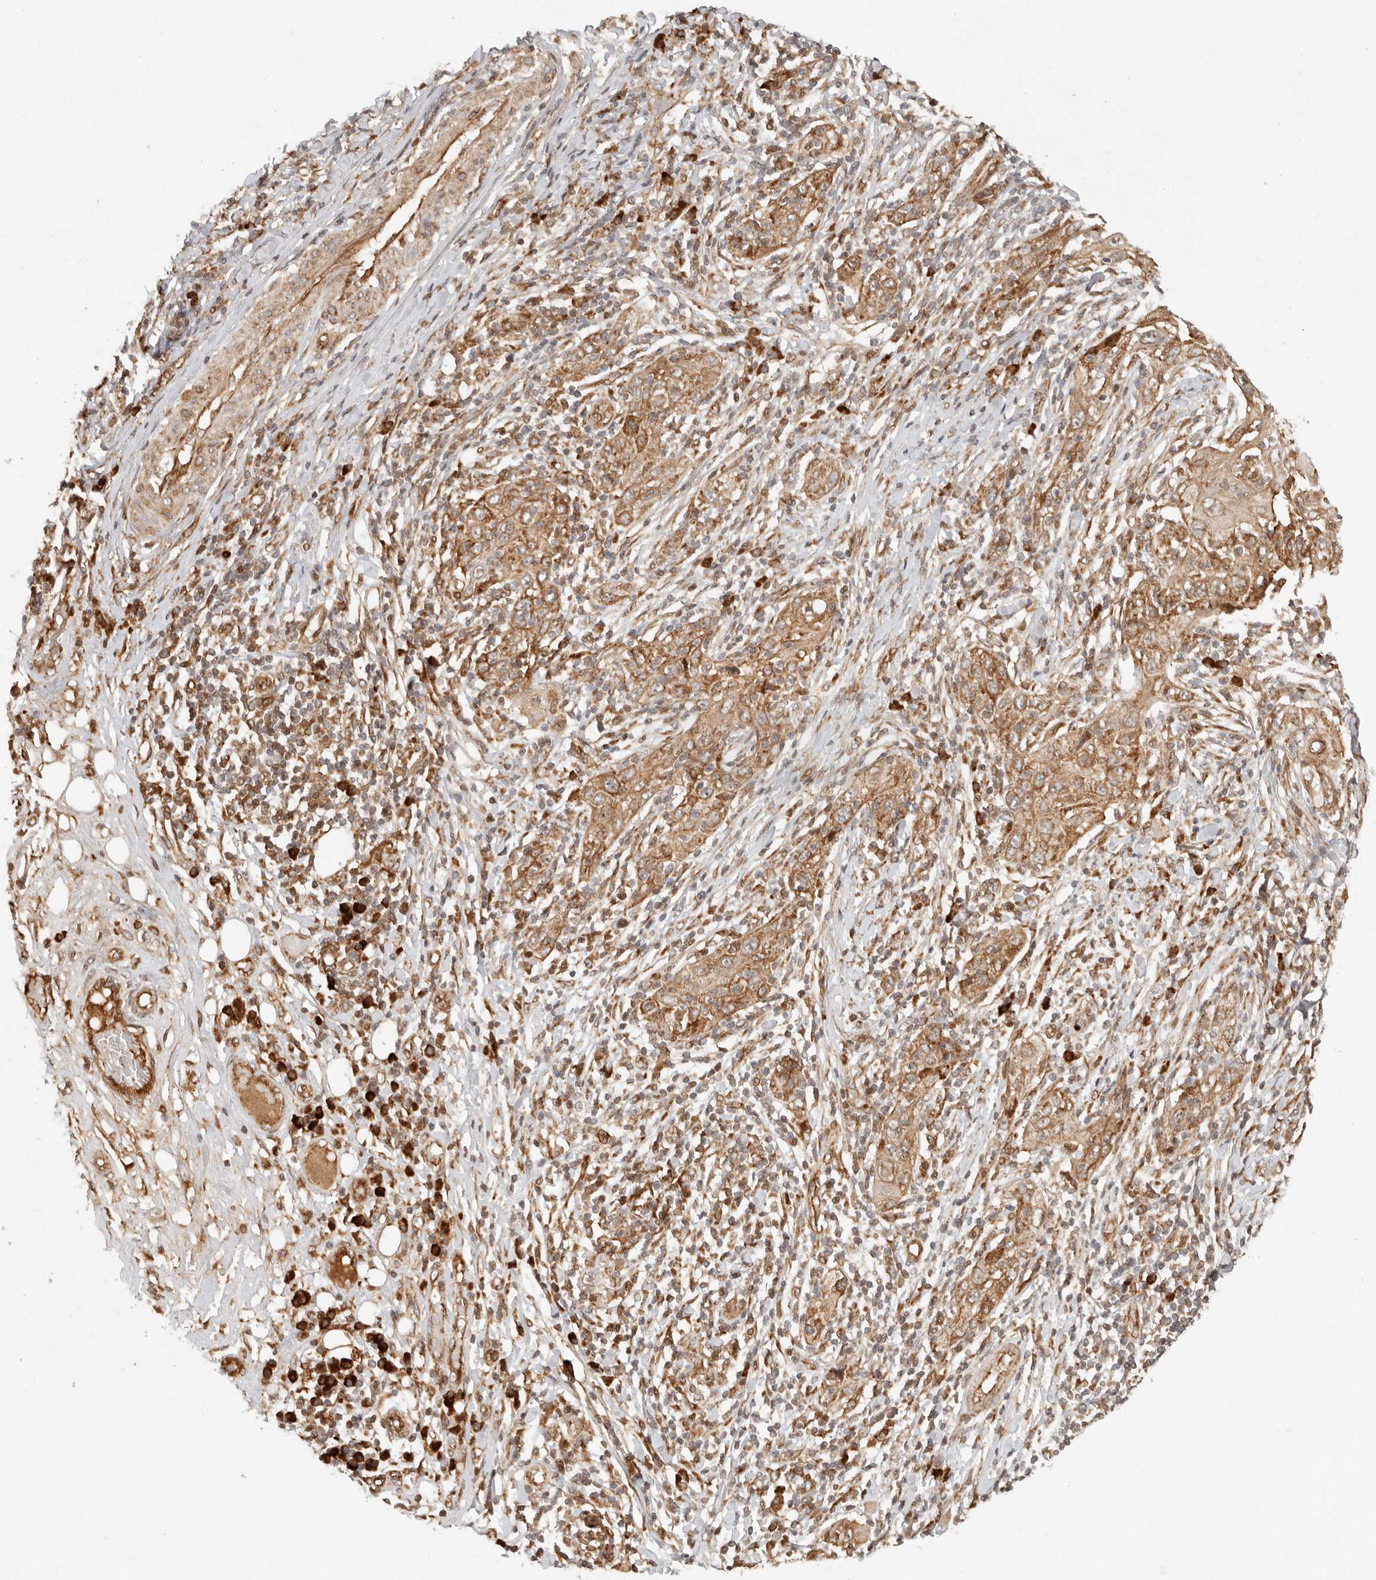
{"staining": {"intensity": "moderate", "quantity": ">75%", "location": "cytoplasmic/membranous"}, "tissue": "skin cancer", "cell_type": "Tumor cells", "image_type": "cancer", "snomed": [{"axis": "morphology", "description": "Squamous cell carcinoma, NOS"}, {"axis": "topography", "description": "Skin"}], "caption": "A medium amount of moderate cytoplasmic/membranous staining is seen in approximately >75% of tumor cells in skin cancer tissue.", "gene": "KLHL38", "patient": {"sex": "female", "age": 88}}